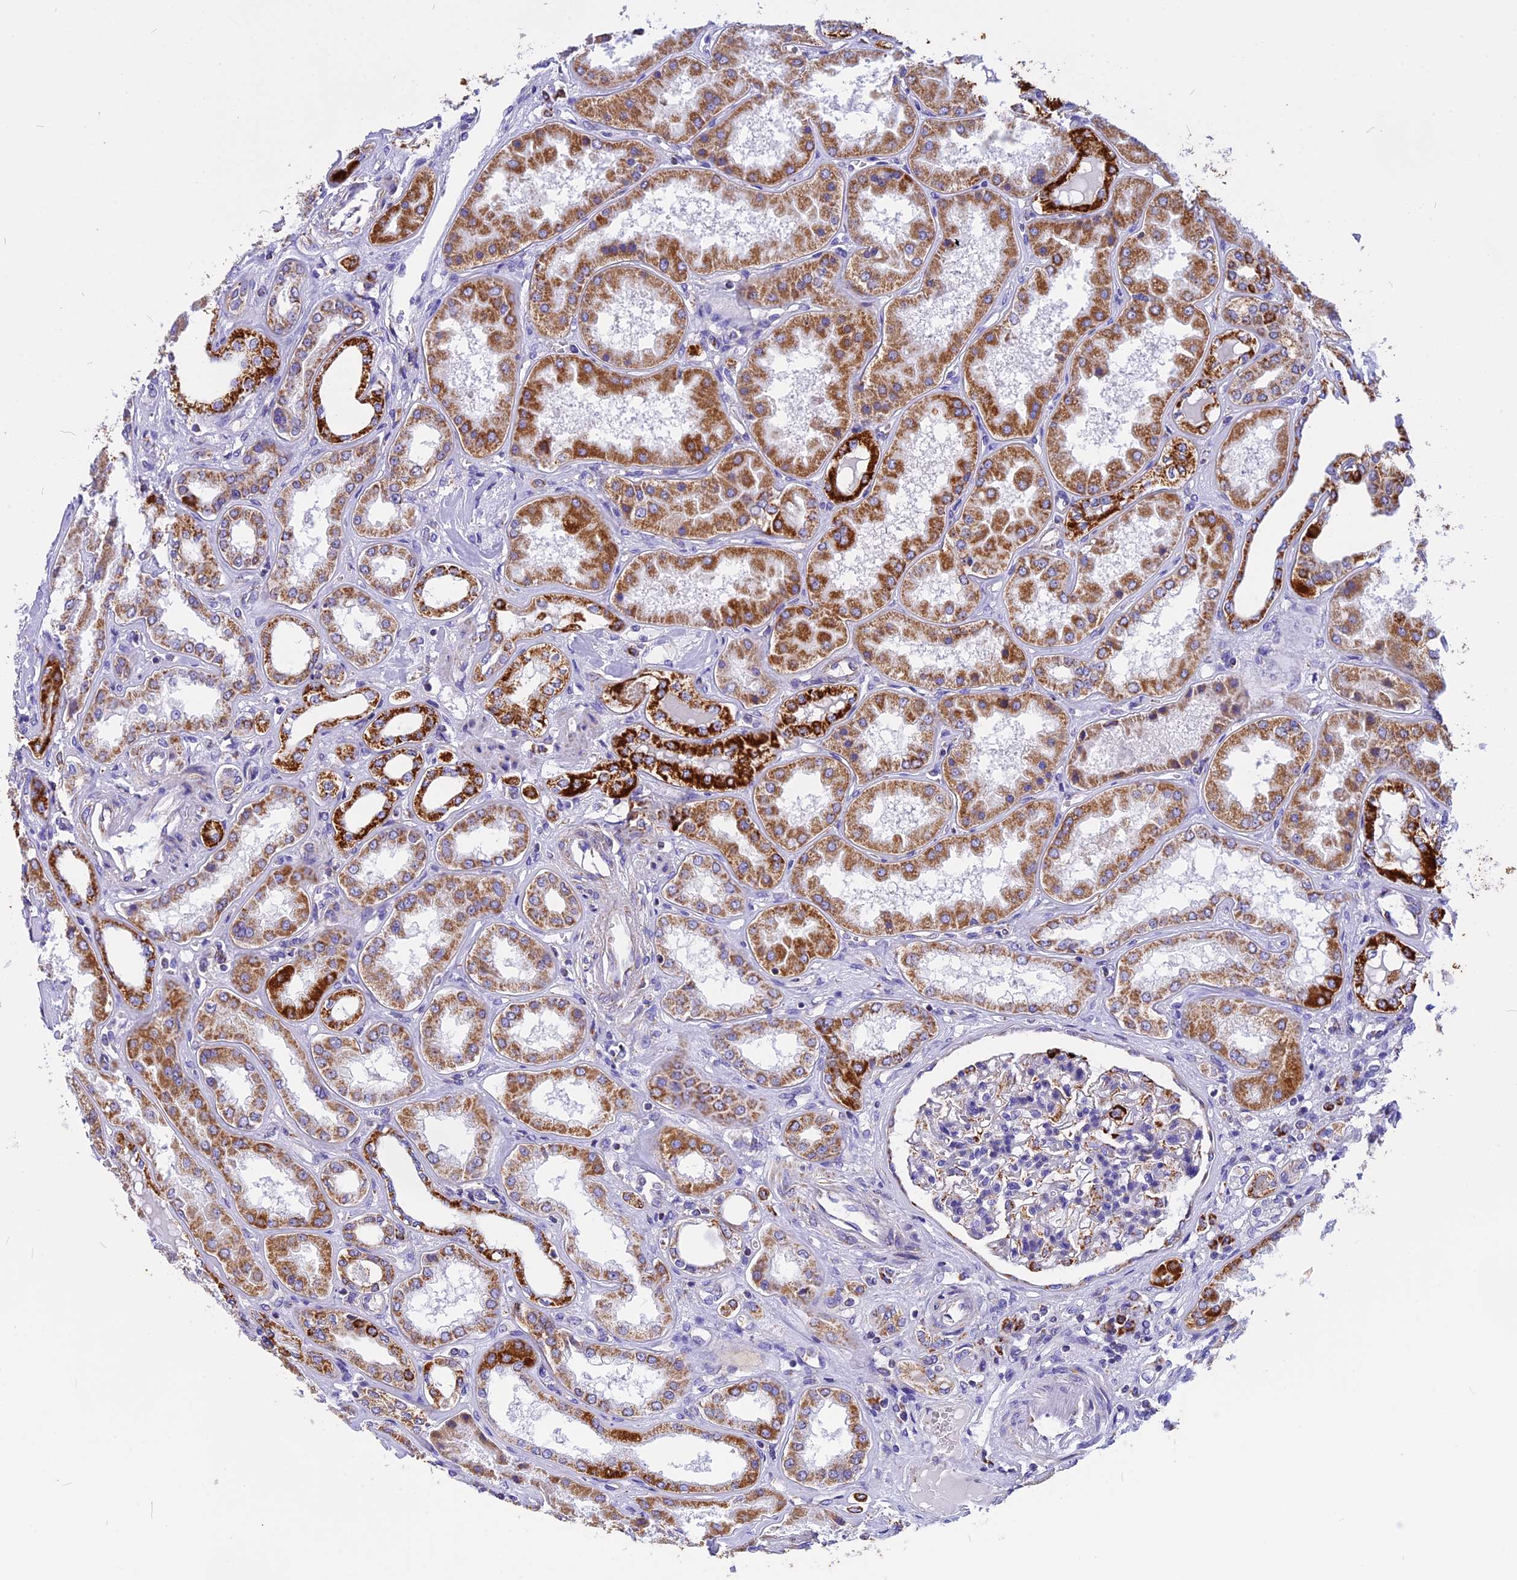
{"staining": {"intensity": "moderate", "quantity": "25%-75%", "location": "cytoplasmic/membranous"}, "tissue": "kidney", "cell_type": "Cells in glomeruli", "image_type": "normal", "snomed": [{"axis": "morphology", "description": "Normal tissue, NOS"}, {"axis": "topography", "description": "Kidney"}], "caption": "Moderate cytoplasmic/membranous protein expression is identified in about 25%-75% of cells in glomeruli in kidney.", "gene": "VDAC2", "patient": {"sex": "female", "age": 56}}